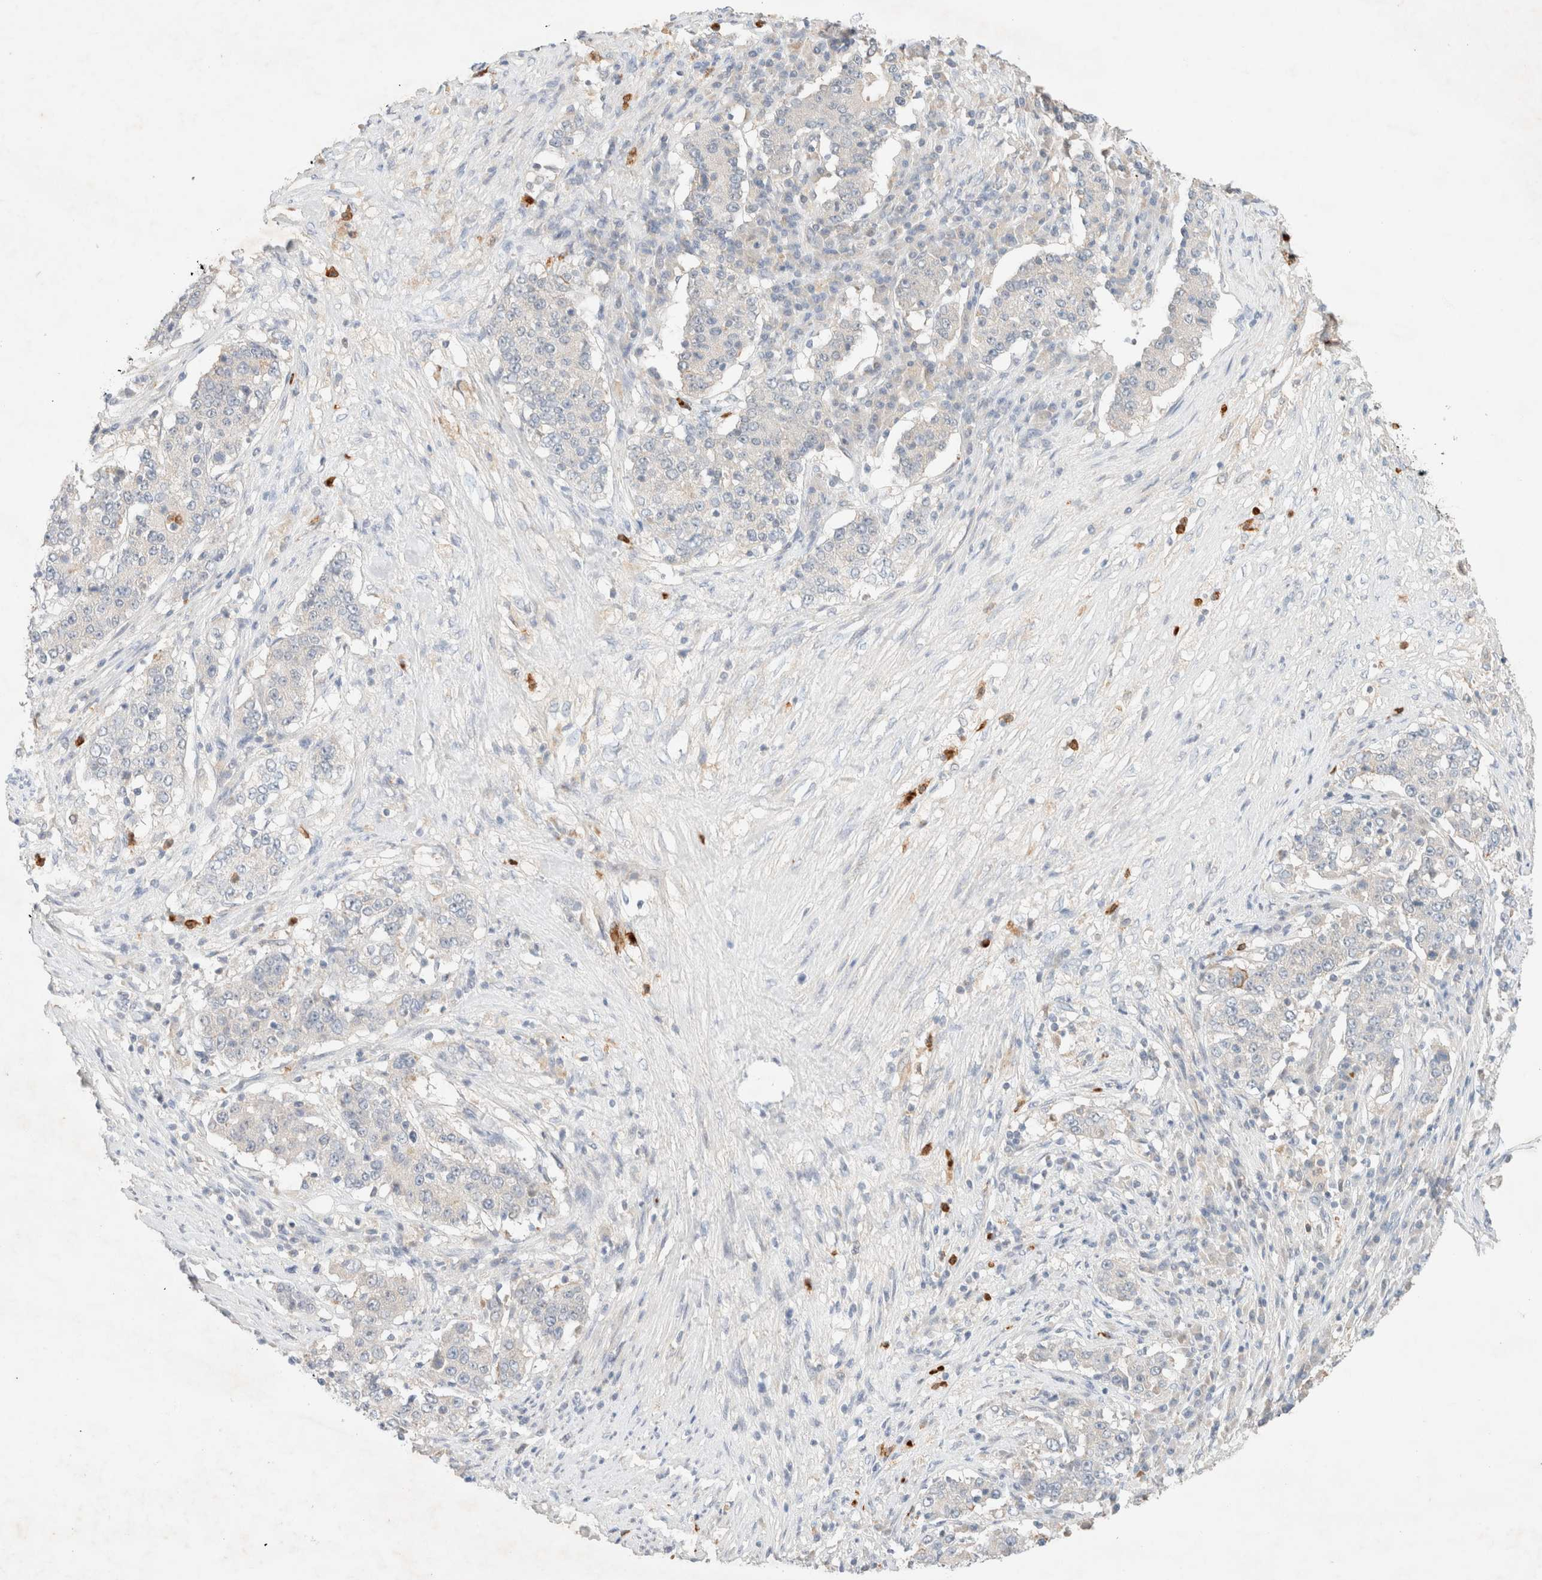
{"staining": {"intensity": "moderate", "quantity": "<25%", "location": "cytoplasmic/membranous"}, "tissue": "stomach cancer", "cell_type": "Tumor cells", "image_type": "cancer", "snomed": [{"axis": "morphology", "description": "Adenocarcinoma, NOS"}, {"axis": "topography", "description": "Stomach"}], "caption": "Moderate cytoplasmic/membranous positivity for a protein is identified in about <25% of tumor cells of adenocarcinoma (stomach) using immunohistochemistry (IHC).", "gene": "SGSM2", "patient": {"sex": "male", "age": 59}}